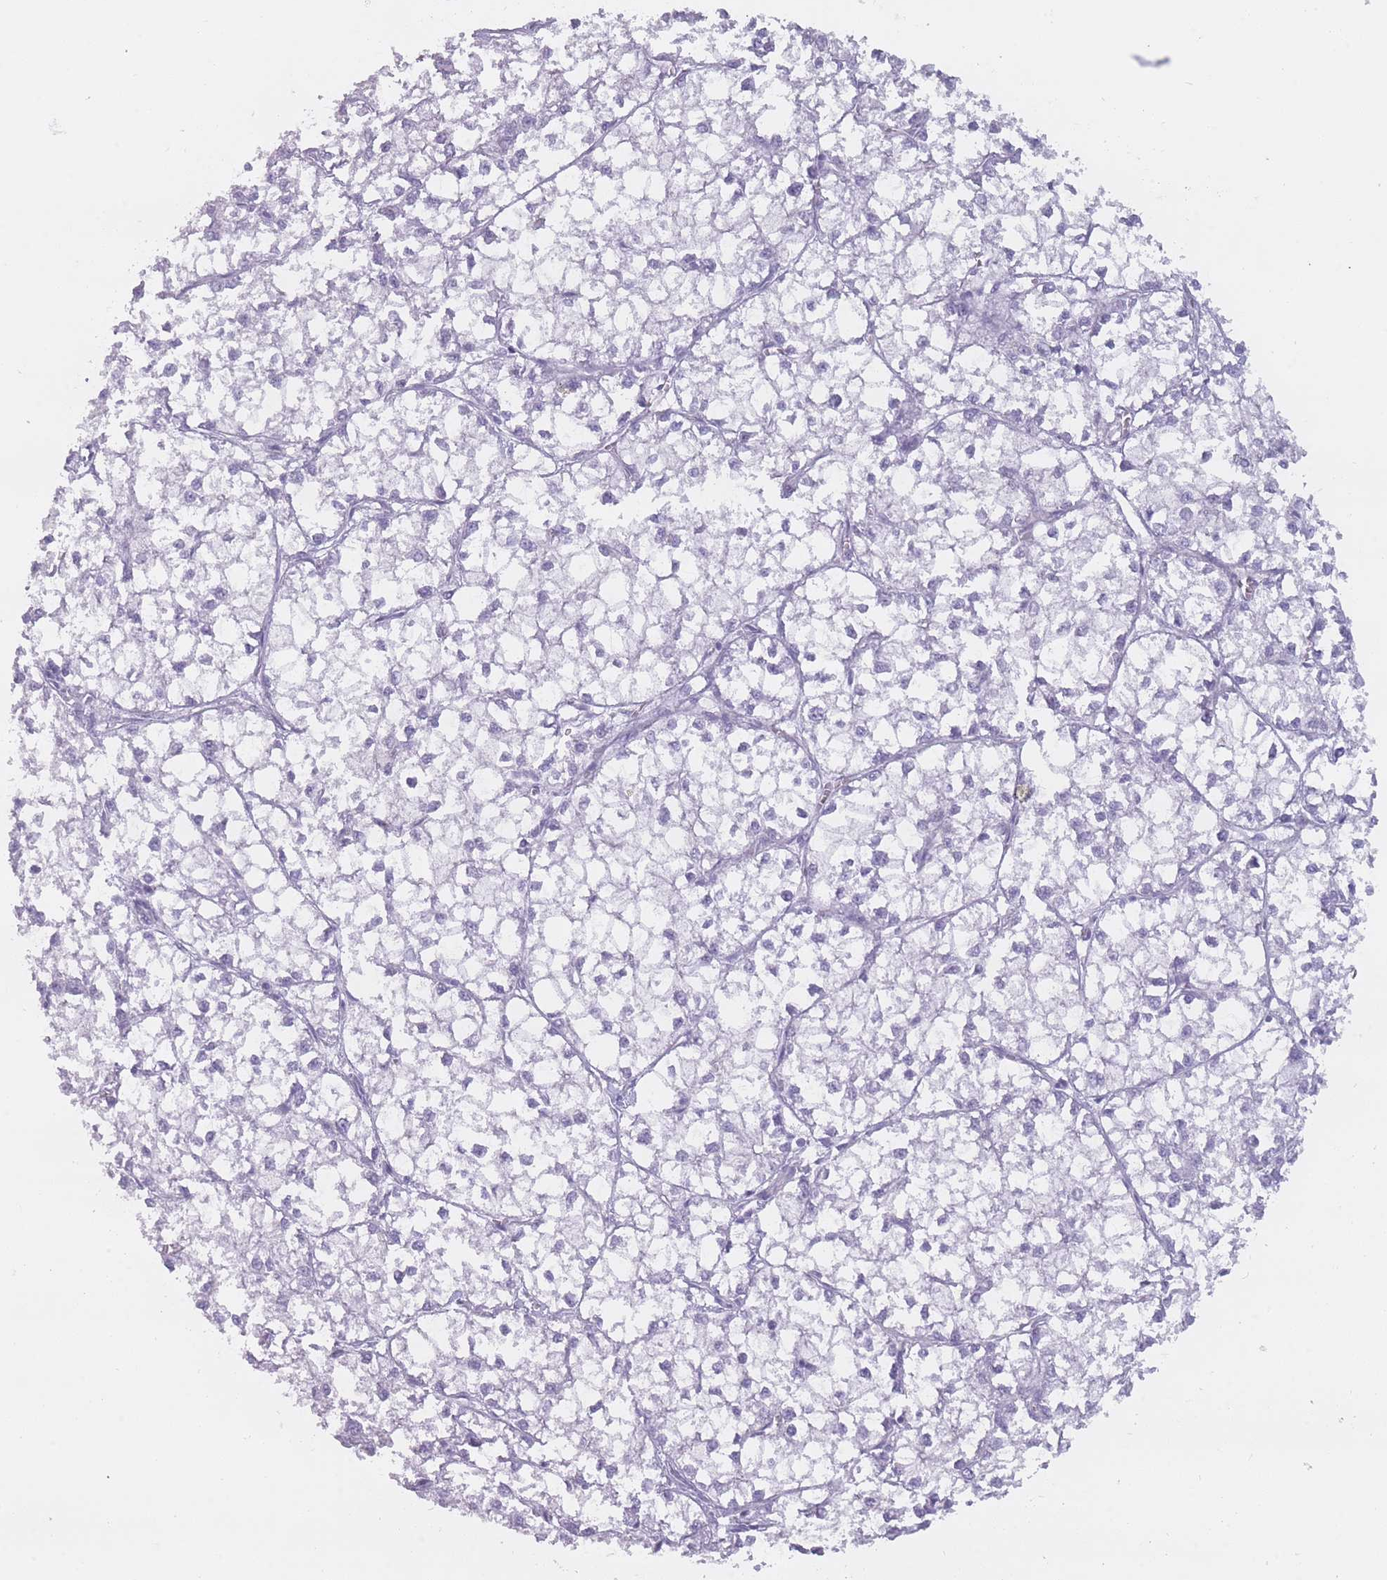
{"staining": {"intensity": "negative", "quantity": "none", "location": "none"}, "tissue": "liver cancer", "cell_type": "Tumor cells", "image_type": "cancer", "snomed": [{"axis": "morphology", "description": "Carcinoma, Hepatocellular, NOS"}, {"axis": "topography", "description": "Liver"}], "caption": "A high-resolution micrograph shows IHC staining of liver cancer, which reveals no significant staining in tumor cells.", "gene": "PNMA3", "patient": {"sex": "female", "age": 43}}